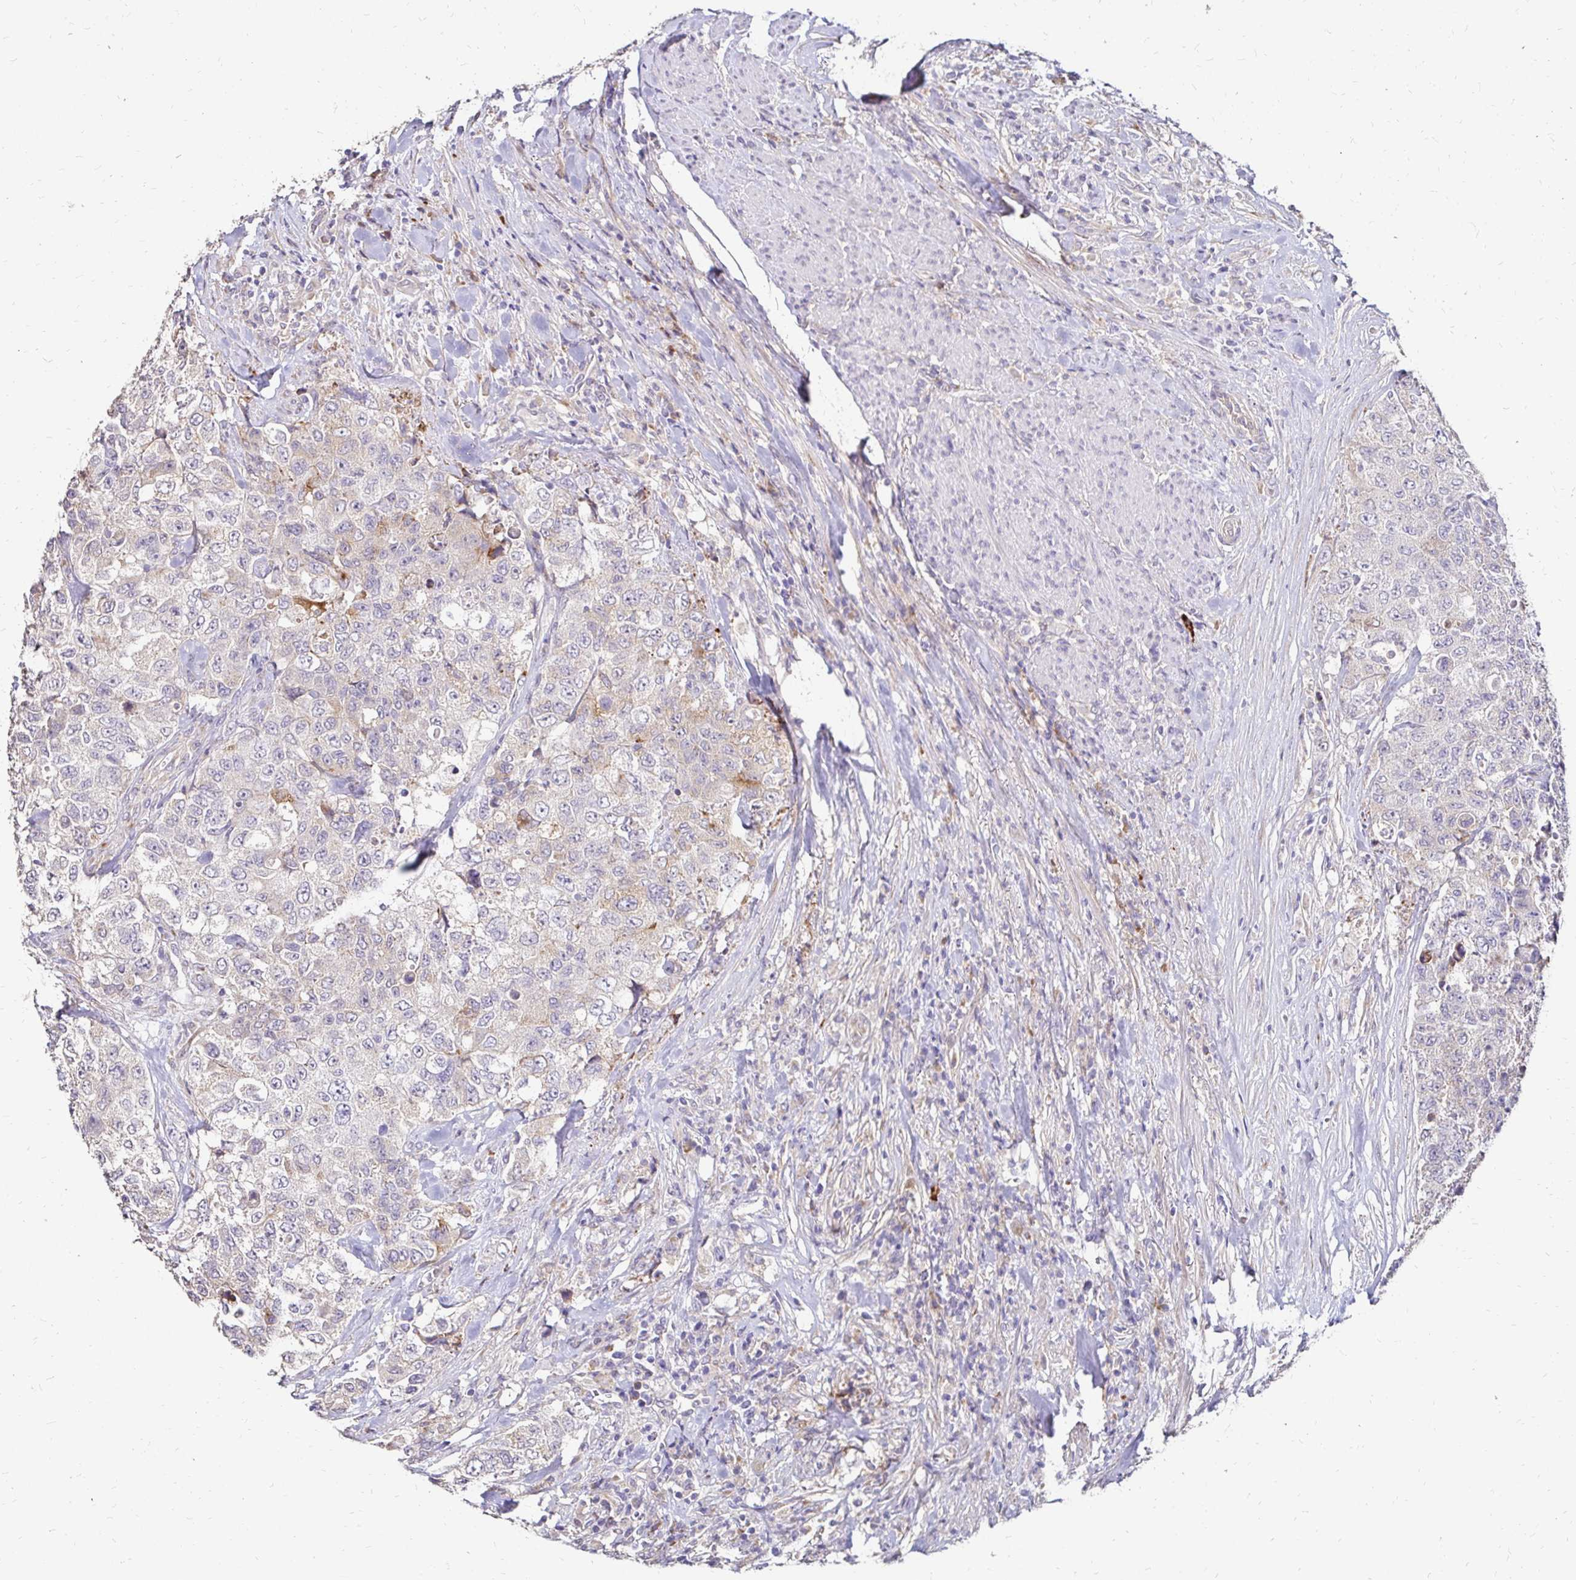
{"staining": {"intensity": "weak", "quantity": "<25%", "location": "cytoplasmic/membranous"}, "tissue": "urothelial cancer", "cell_type": "Tumor cells", "image_type": "cancer", "snomed": [{"axis": "morphology", "description": "Urothelial carcinoma, High grade"}, {"axis": "topography", "description": "Urinary bladder"}], "caption": "Immunohistochemistry (IHC) of human high-grade urothelial carcinoma shows no staining in tumor cells.", "gene": "PRIMA1", "patient": {"sex": "female", "age": 78}}